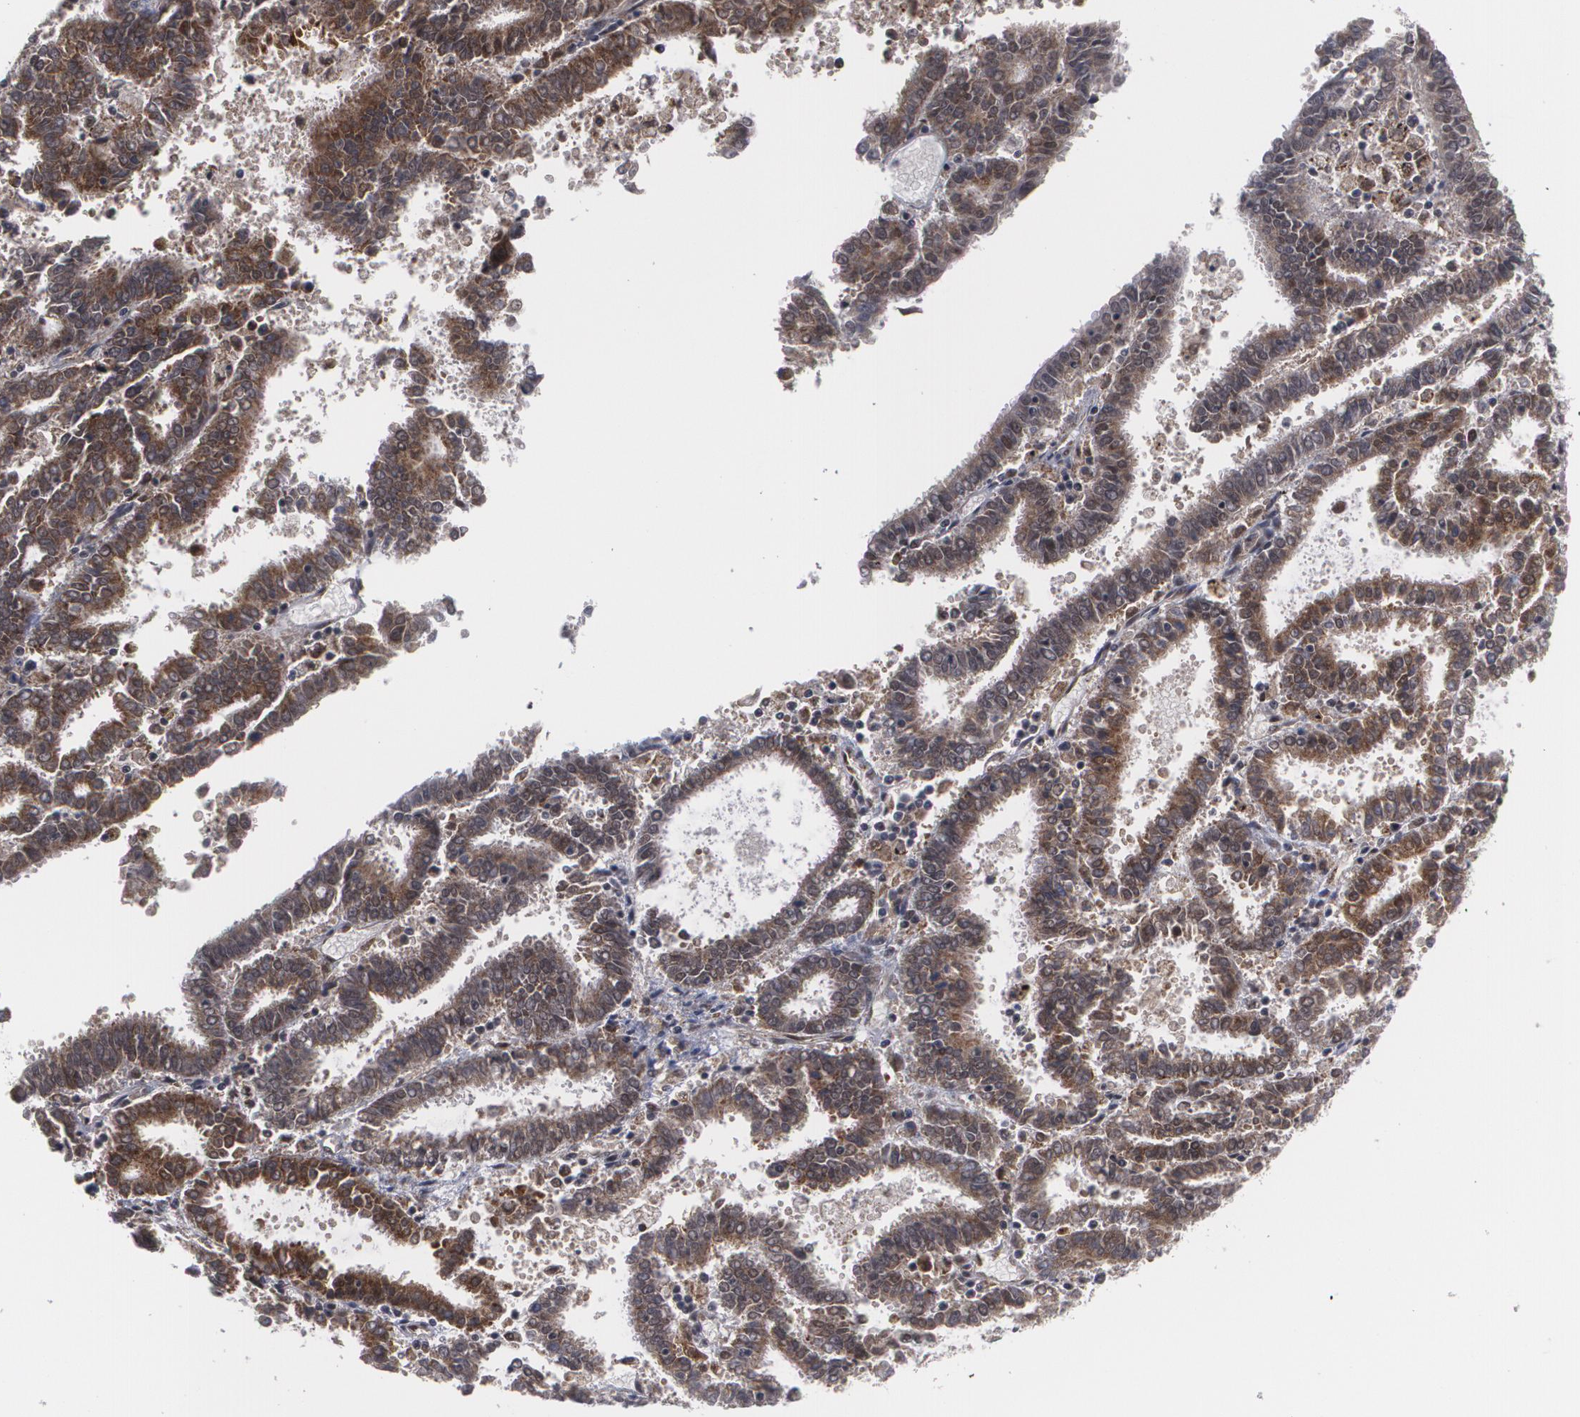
{"staining": {"intensity": "strong", "quantity": "25%-75%", "location": "nuclear"}, "tissue": "endometrial cancer", "cell_type": "Tumor cells", "image_type": "cancer", "snomed": [{"axis": "morphology", "description": "Adenocarcinoma, NOS"}, {"axis": "topography", "description": "Uterus"}], "caption": "Adenocarcinoma (endometrial) was stained to show a protein in brown. There is high levels of strong nuclear staining in about 25%-75% of tumor cells.", "gene": "INTS6", "patient": {"sex": "female", "age": 83}}